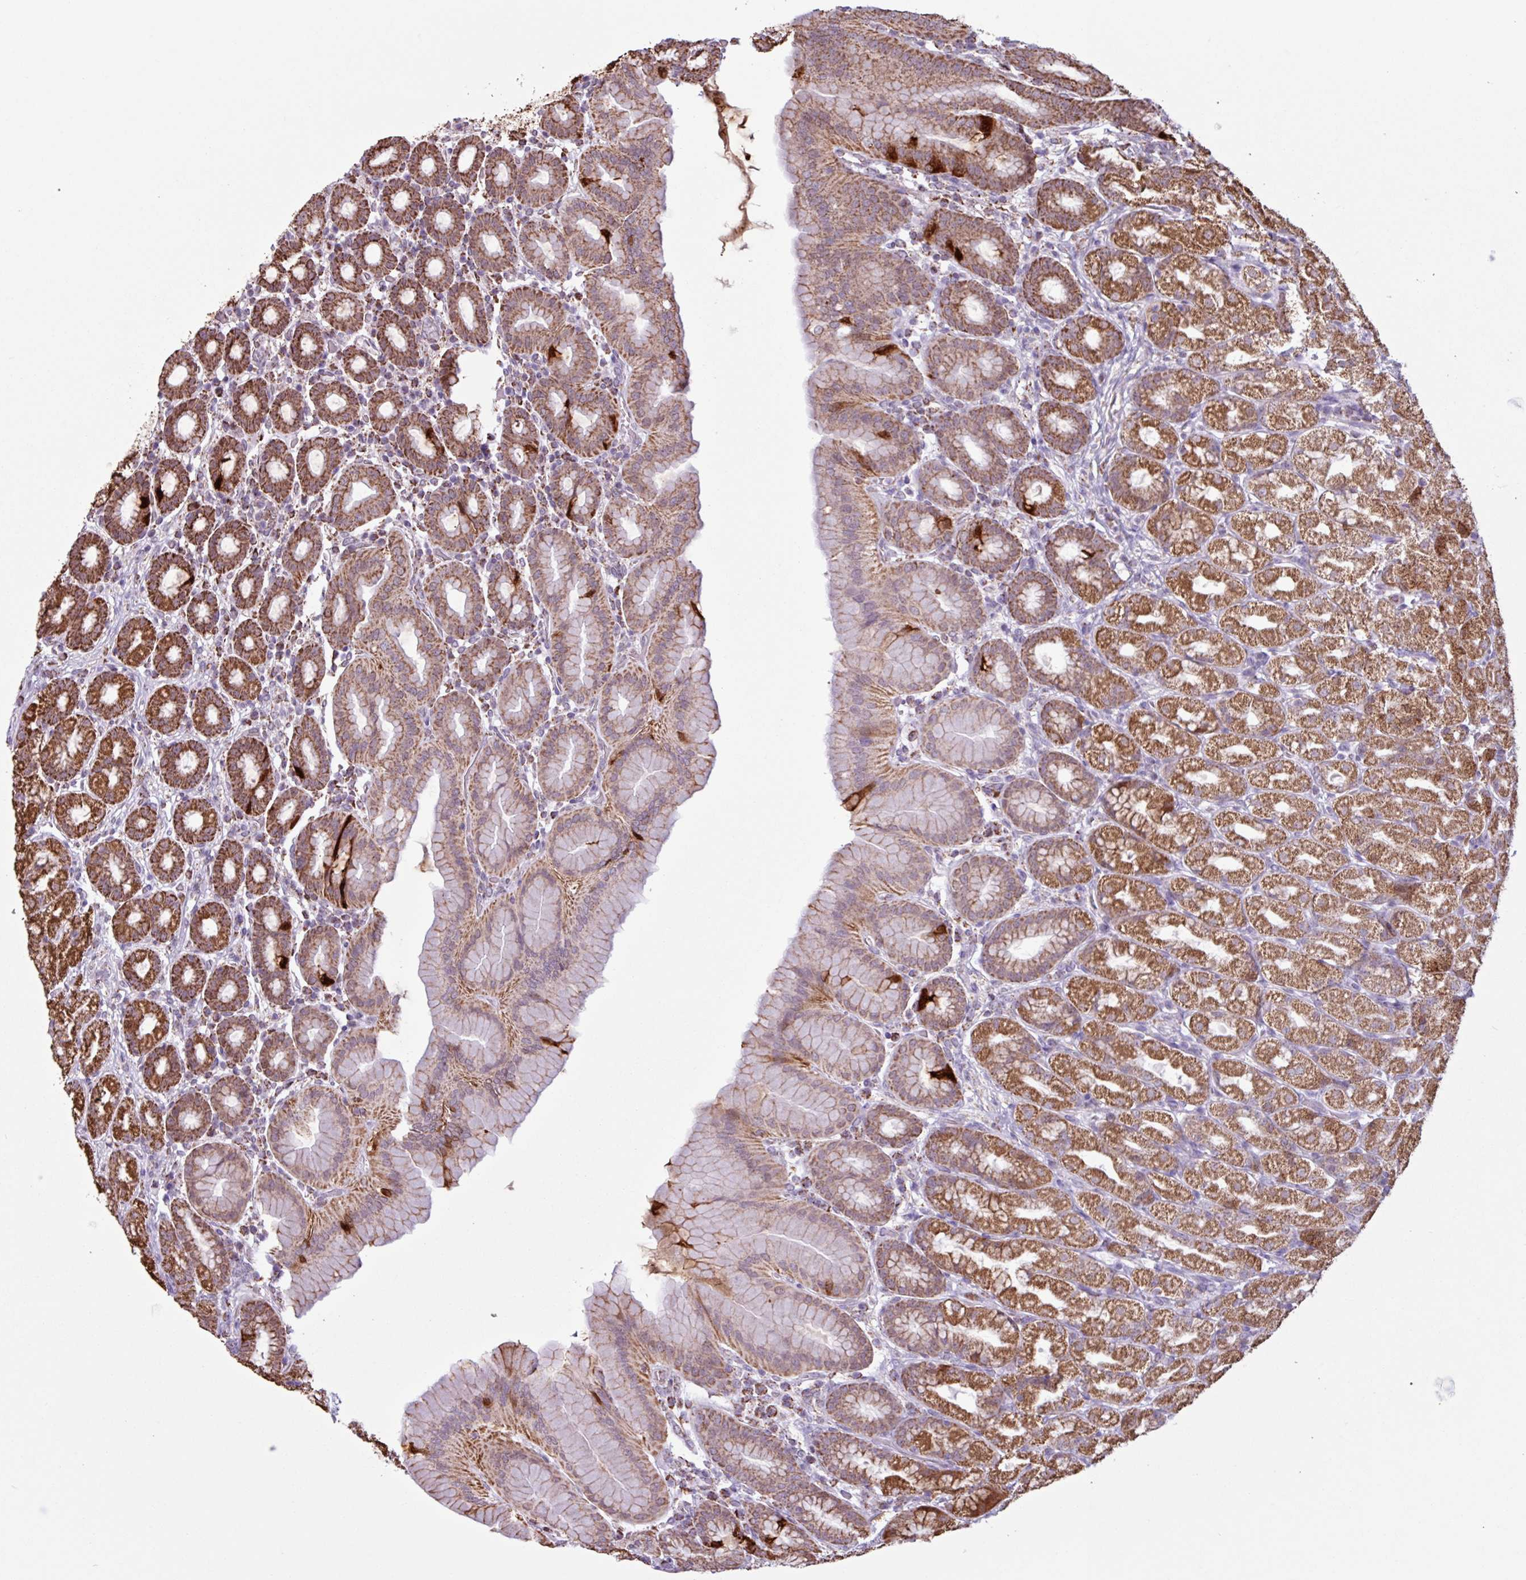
{"staining": {"intensity": "strong", "quantity": "25%-75%", "location": "cytoplasmic/membranous"}, "tissue": "stomach", "cell_type": "Glandular cells", "image_type": "normal", "snomed": [{"axis": "morphology", "description": "Normal tissue, NOS"}, {"axis": "topography", "description": "Stomach, upper"}, {"axis": "topography", "description": "Stomach"}], "caption": "Immunohistochemical staining of unremarkable human stomach reveals 25%-75% levels of strong cytoplasmic/membranous protein positivity in about 25%-75% of glandular cells.", "gene": "ALG8", "patient": {"sex": "male", "age": 68}}